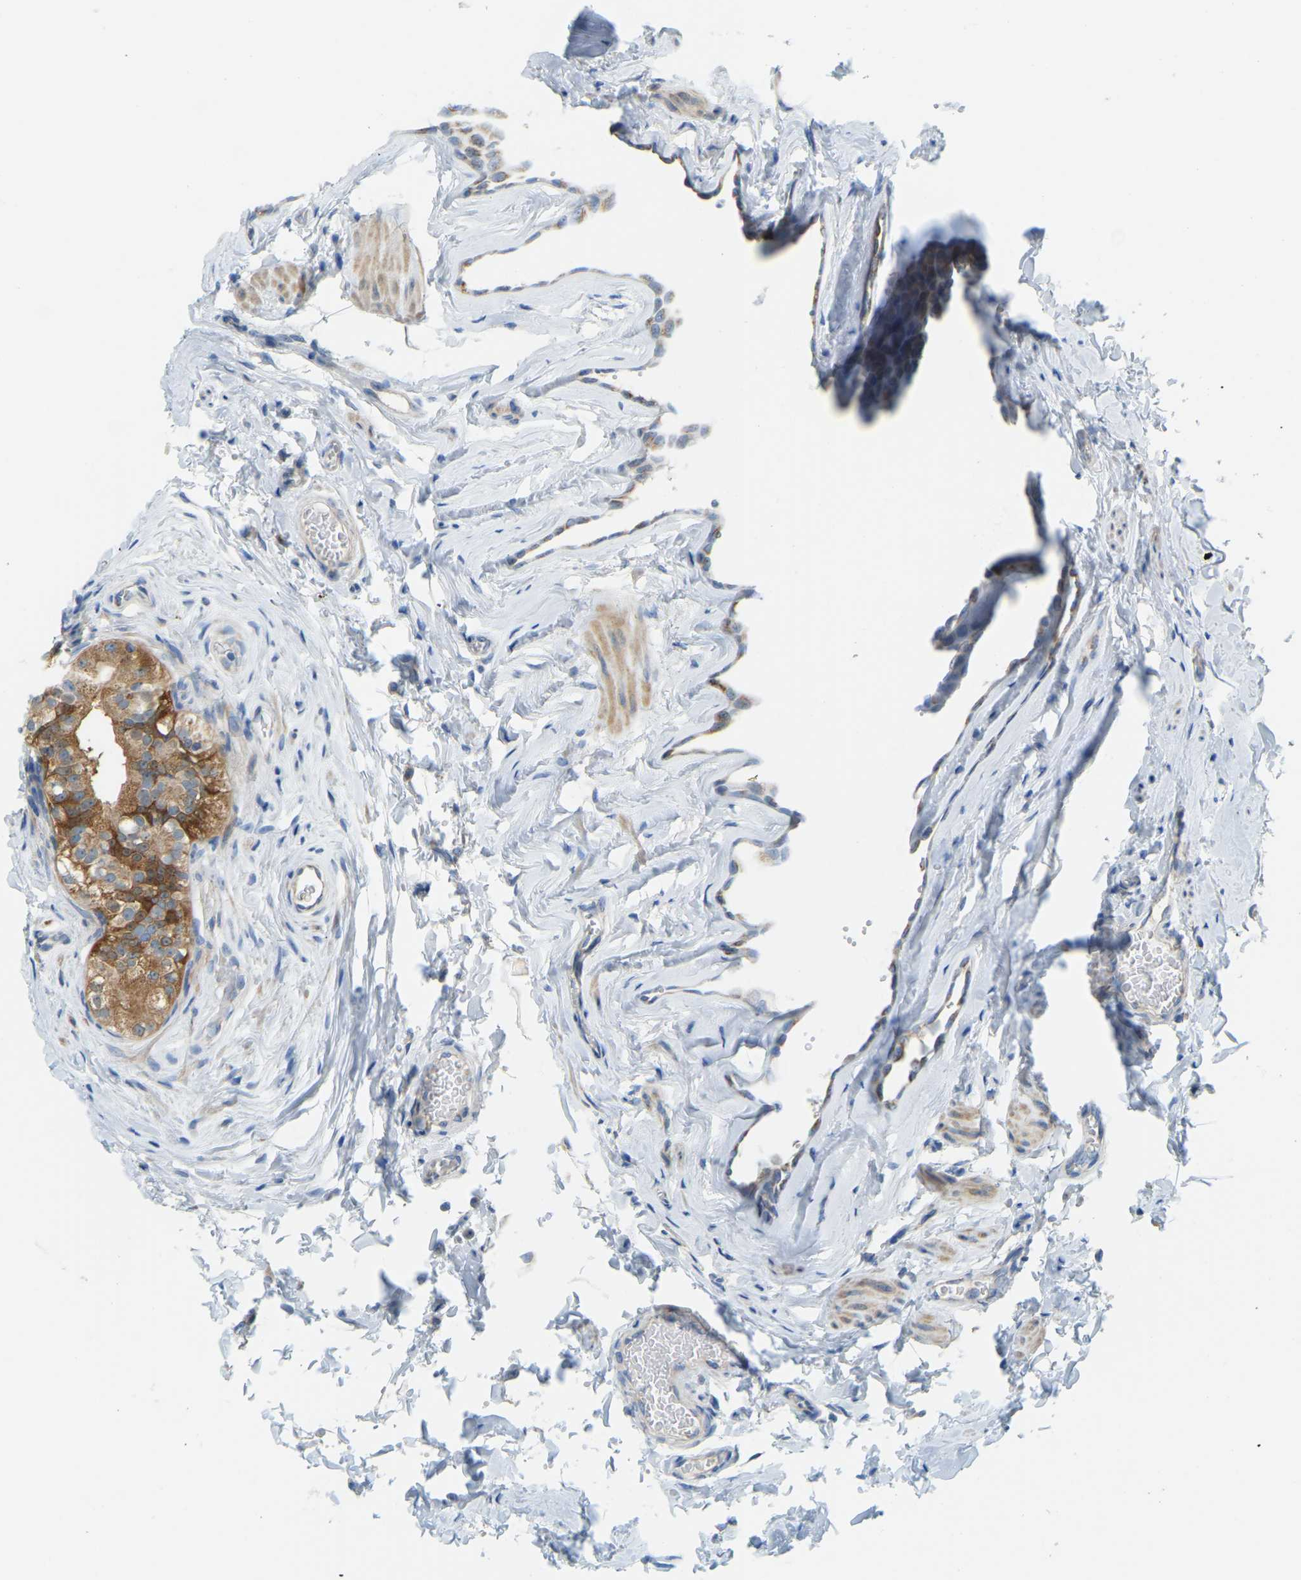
{"staining": {"intensity": "moderate", "quantity": "25%-75%", "location": "cytoplasmic/membranous"}, "tissue": "epididymis", "cell_type": "Glandular cells", "image_type": "normal", "snomed": [{"axis": "morphology", "description": "Normal tissue, NOS"}, {"axis": "topography", "description": "Testis"}, {"axis": "topography", "description": "Epididymis"}], "caption": "The photomicrograph displays a brown stain indicating the presence of a protein in the cytoplasmic/membranous of glandular cells in epididymis. (Stains: DAB in brown, nuclei in blue, Microscopy: brightfield microscopy at high magnification).", "gene": "GDA", "patient": {"sex": "male", "age": 36}}